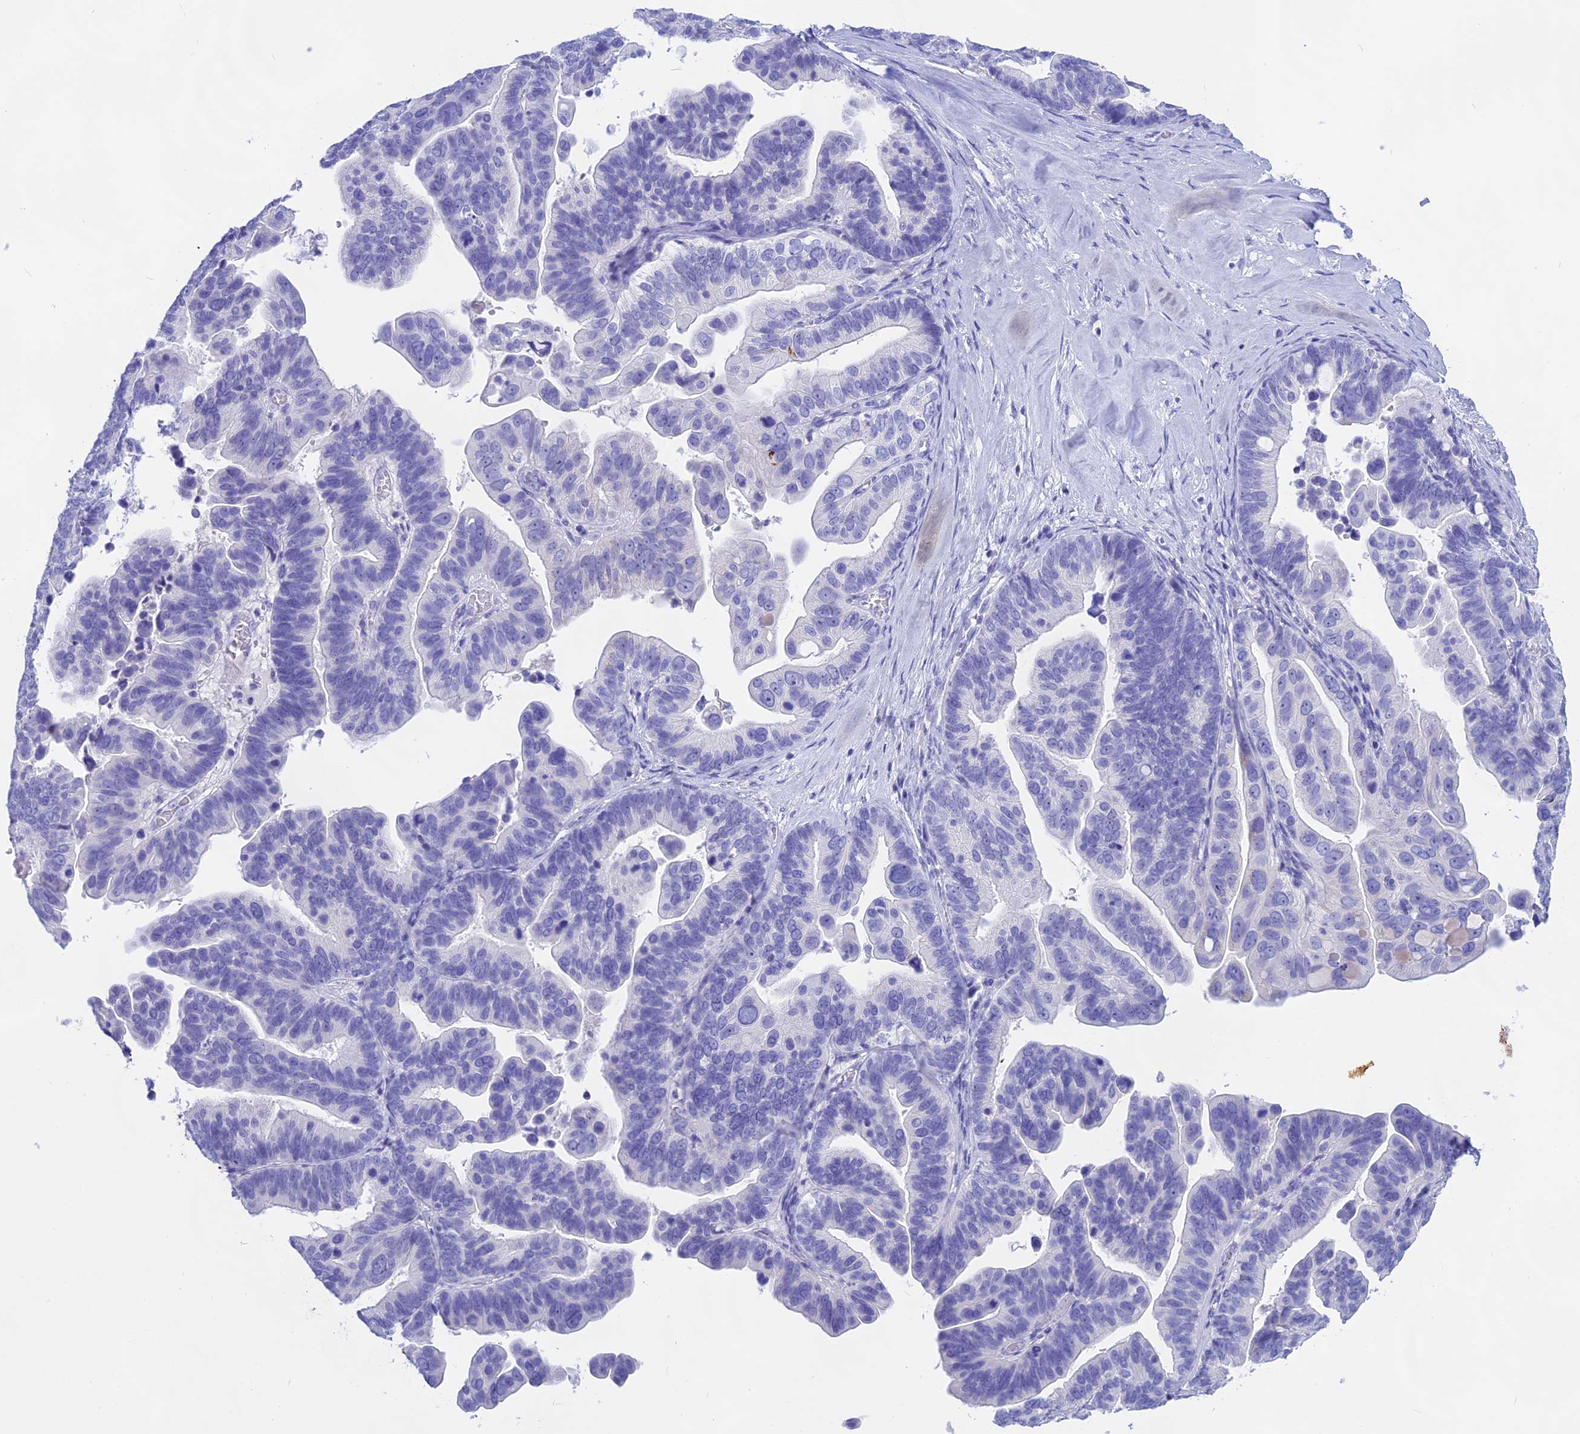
{"staining": {"intensity": "negative", "quantity": "none", "location": "none"}, "tissue": "ovarian cancer", "cell_type": "Tumor cells", "image_type": "cancer", "snomed": [{"axis": "morphology", "description": "Cystadenocarcinoma, serous, NOS"}, {"axis": "topography", "description": "Ovary"}], "caption": "IHC of serous cystadenocarcinoma (ovarian) reveals no expression in tumor cells.", "gene": "ISCA1", "patient": {"sex": "female", "age": 56}}